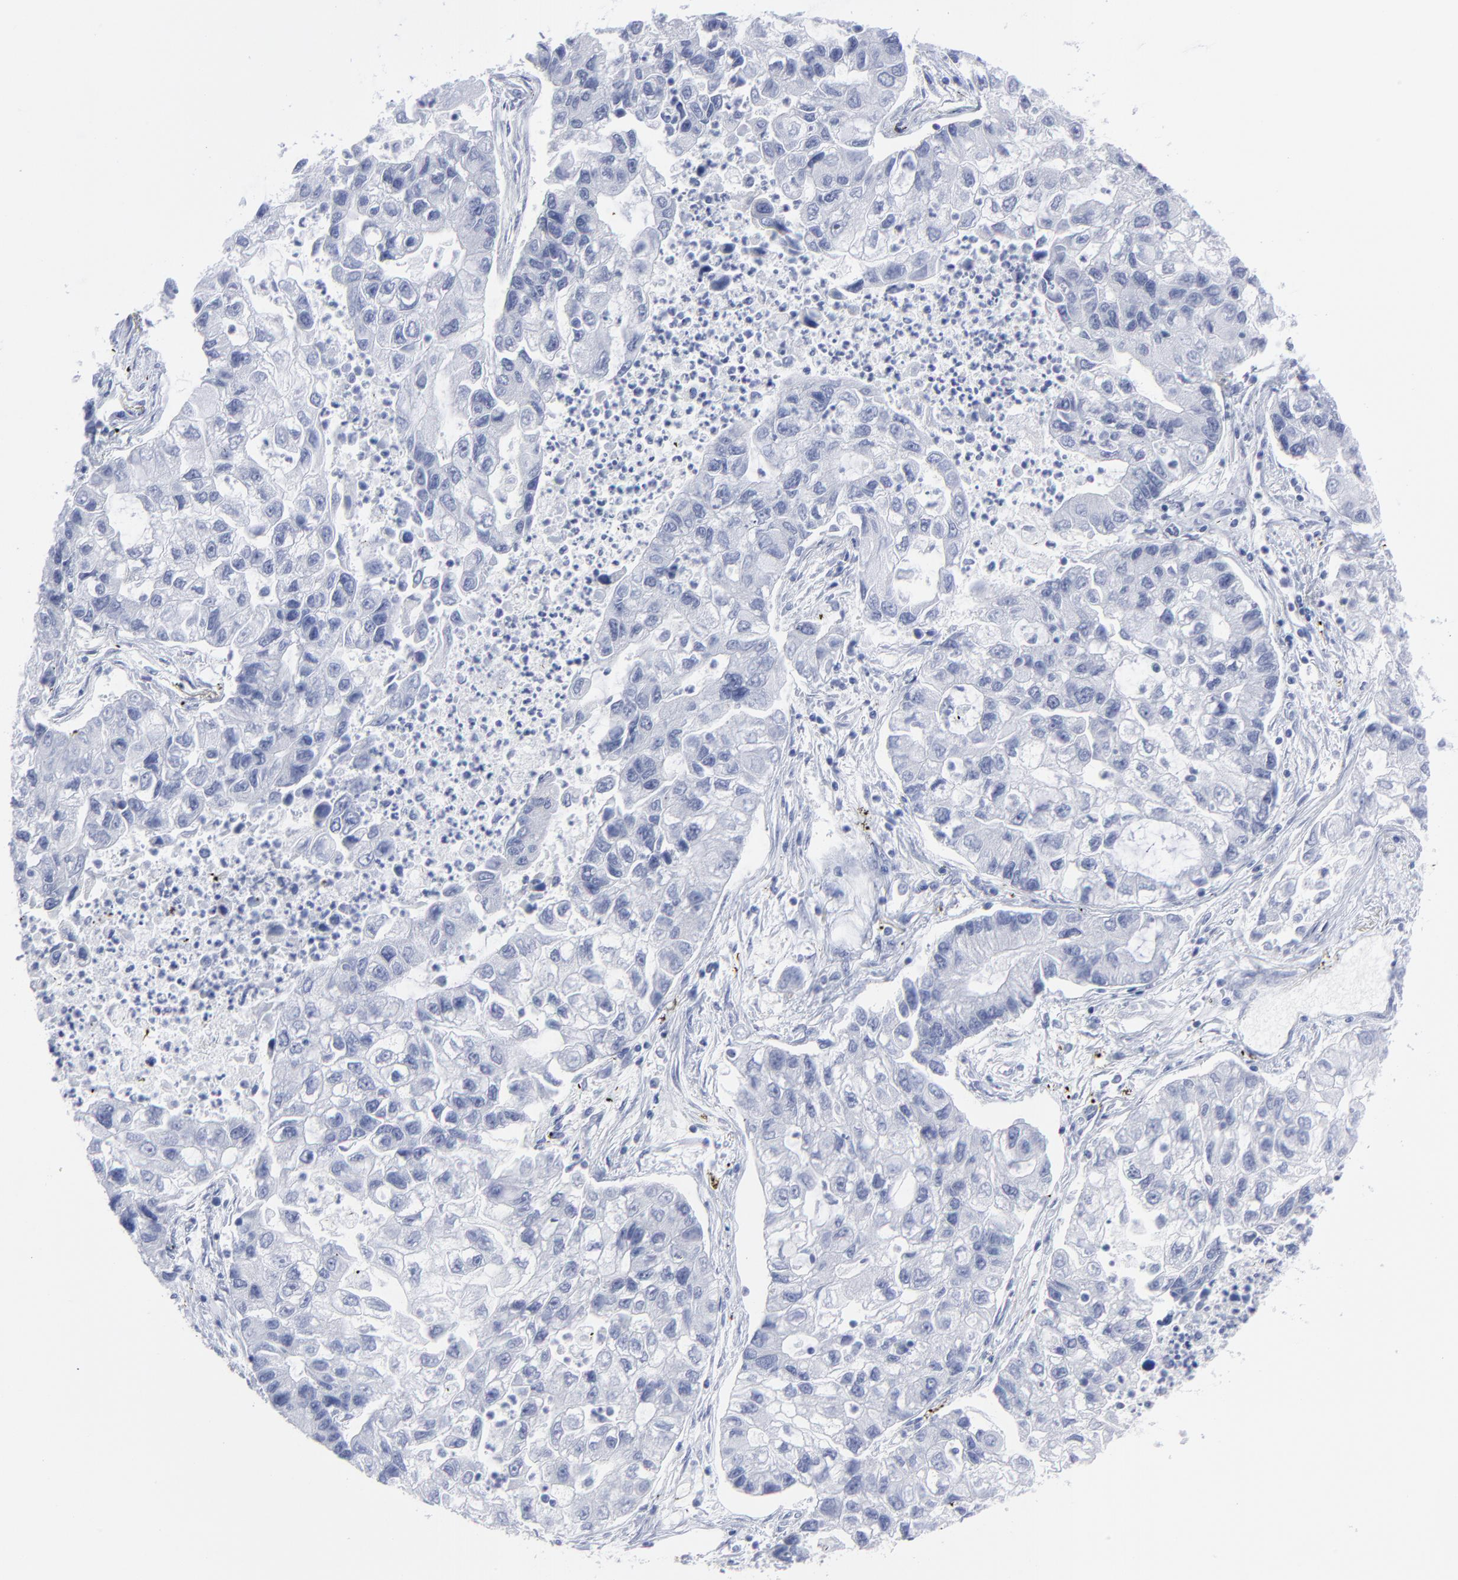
{"staining": {"intensity": "negative", "quantity": "none", "location": "none"}, "tissue": "lung cancer", "cell_type": "Tumor cells", "image_type": "cancer", "snomed": [{"axis": "morphology", "description": "Adenocarcinoma, NOS"}, {"axis": "topography", "description": "Lung"}], "caption": "Protein analysis of lung adenocarcinoma displays no significant expression in tumor cells.", "gene": "CNTN3", "patient": {"sex": "female", "age": 51}}